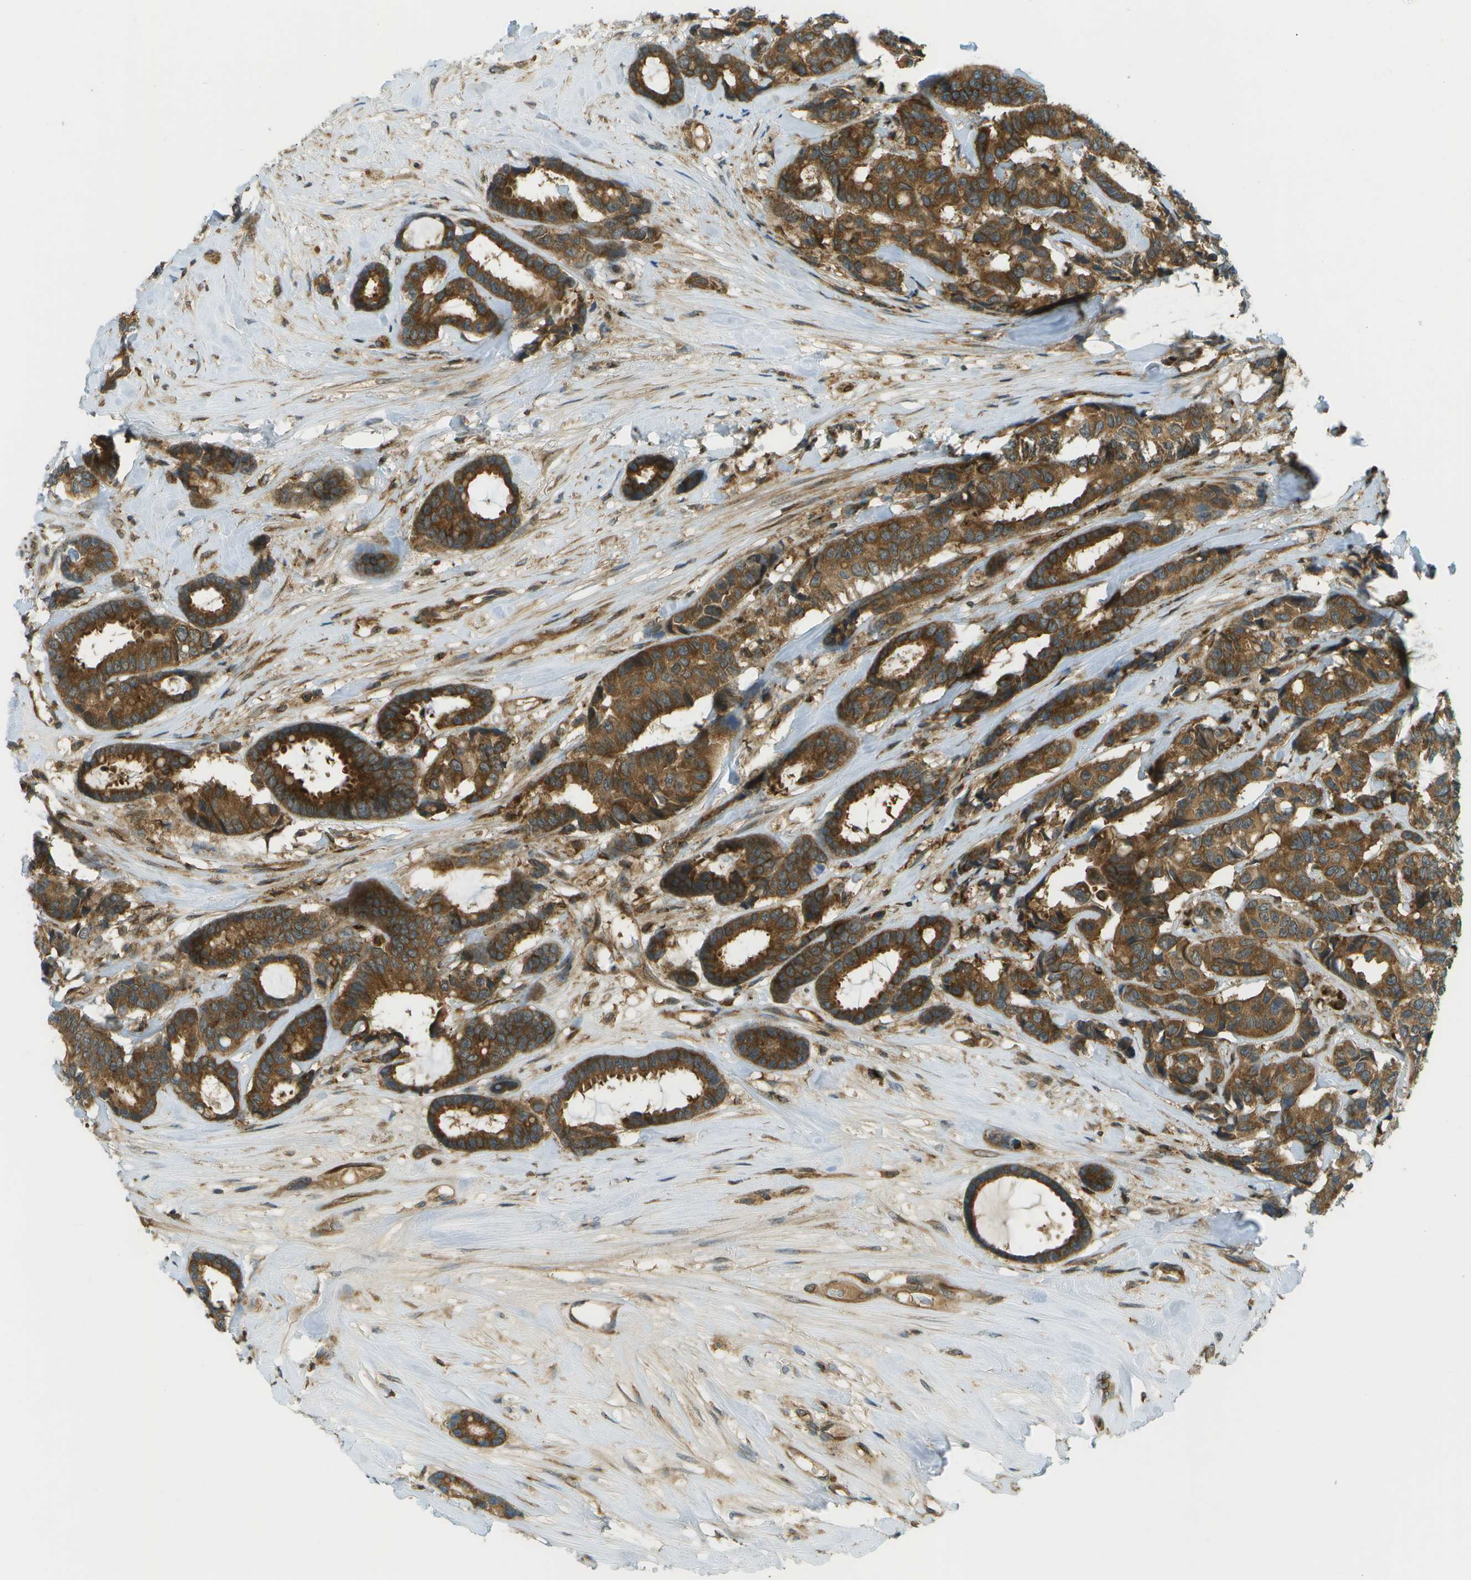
{"staining": {"intensity": "moderate", "quantity": ">75%", "location": "cytoplasmic/membranous"}, "tissue": "breast cancer", "cell_type": "Tumor cells", "image_type": "cancer", "snomed": [{"axis": "morphology", "description": "Duct carcinoma"}, {"axis": "topography", "description": "Breast"}], "caption": "Breast invasive ductal carcinoma stained for a protein demonstrates moderate cytoplasmic/membranous positivity in tumor cells.", "gene": "TMTC1", "patient": {"sex": "female", "age": 87}}